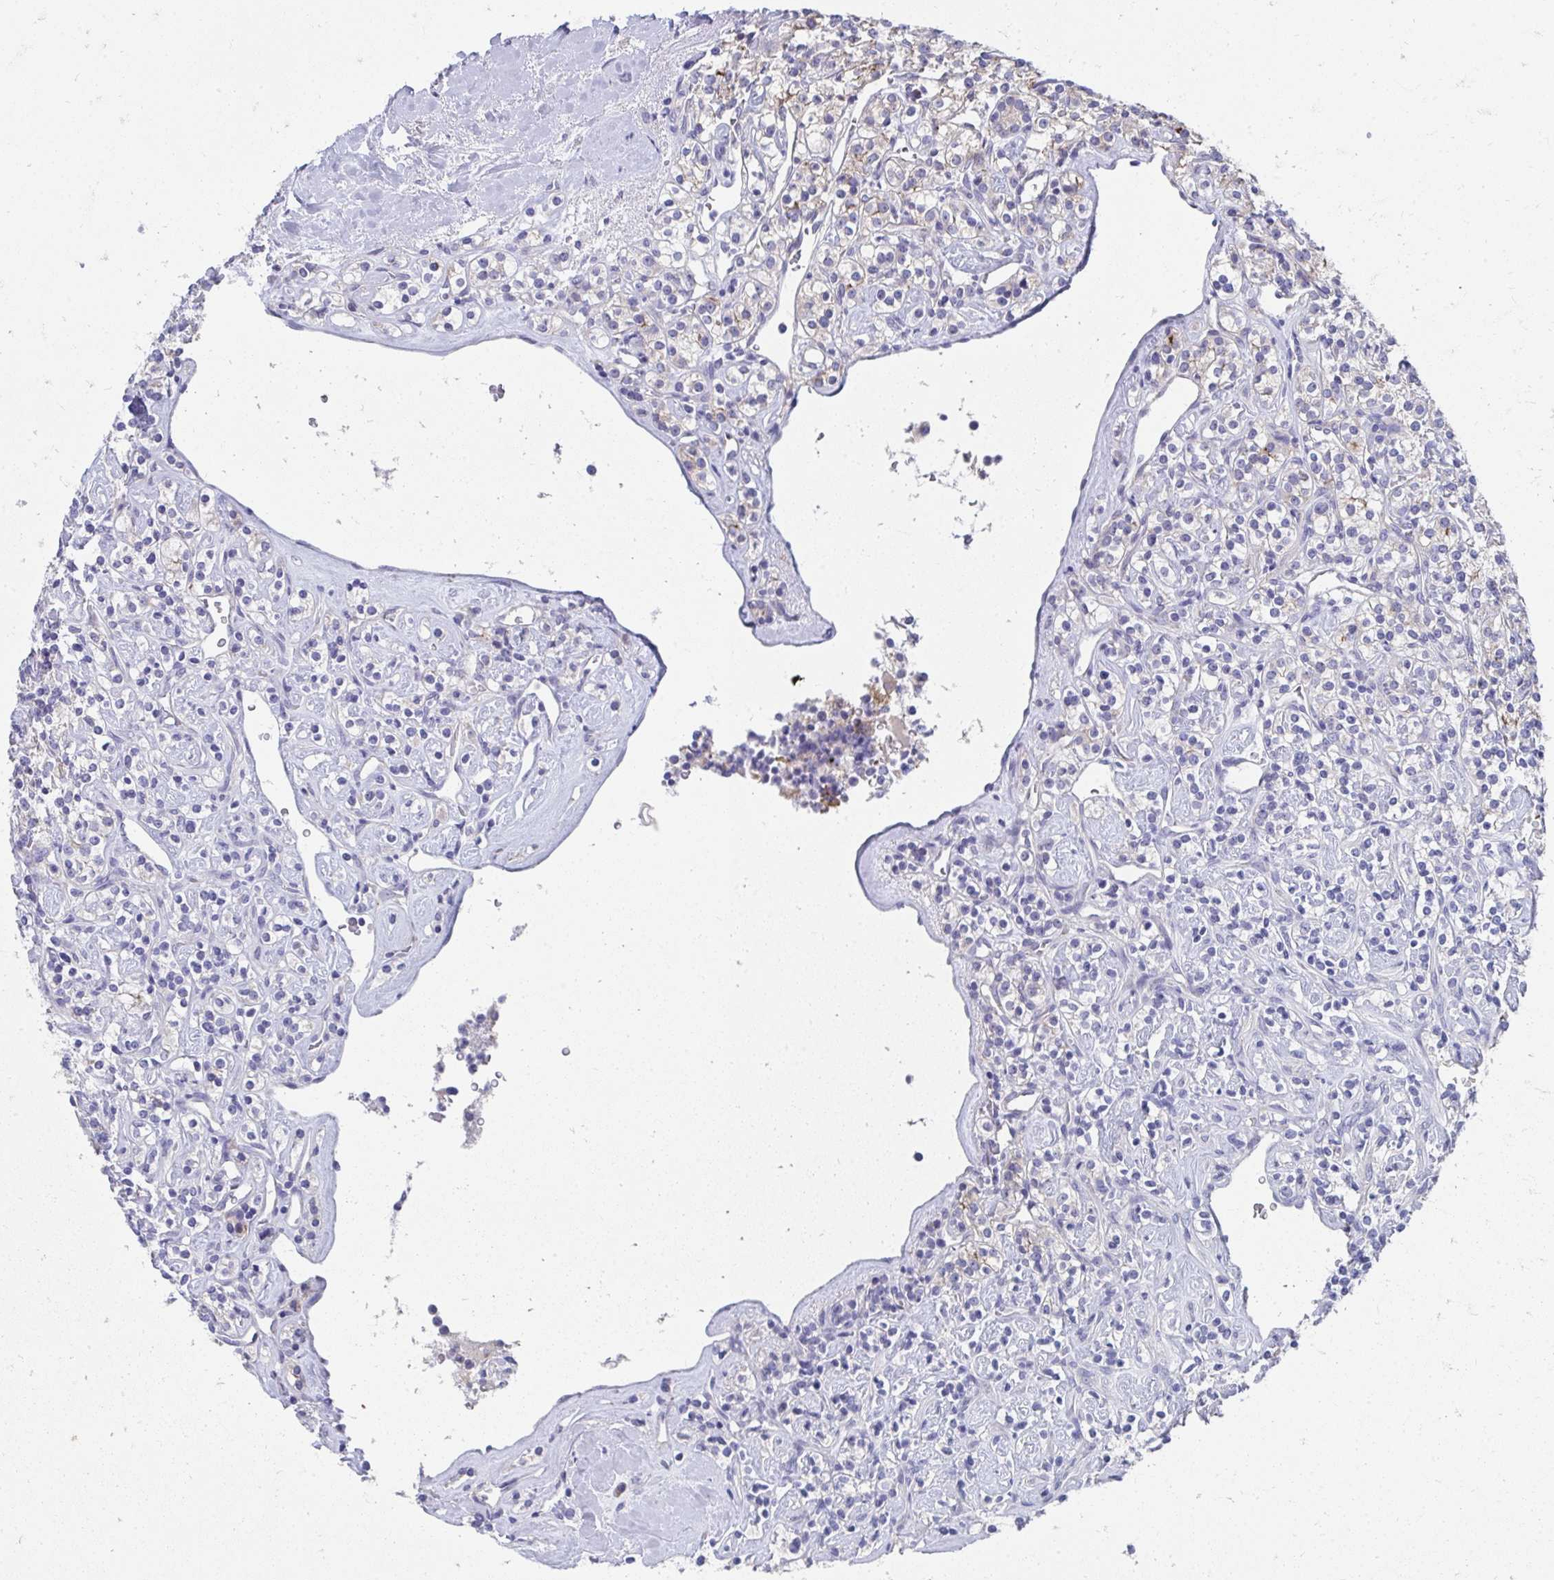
{"staining": {"intensity": "negative", "quantity": "none", "location": "none"}, "tissue": "renal cancer", "cell_type": "Tumor cells", "image_type": "cancer", "snomed": [{"axis": "morphology", "description": "Adenocarcinoma, NOS"}, {"axis": "topography", "description": "Kidney"}], "caption": "Protein analysis of renal adenocarcinoma shows no significant expression in tumor cells.", "gene": "TMPRSS2", "patient": {"sex": "male", "age": 77}}